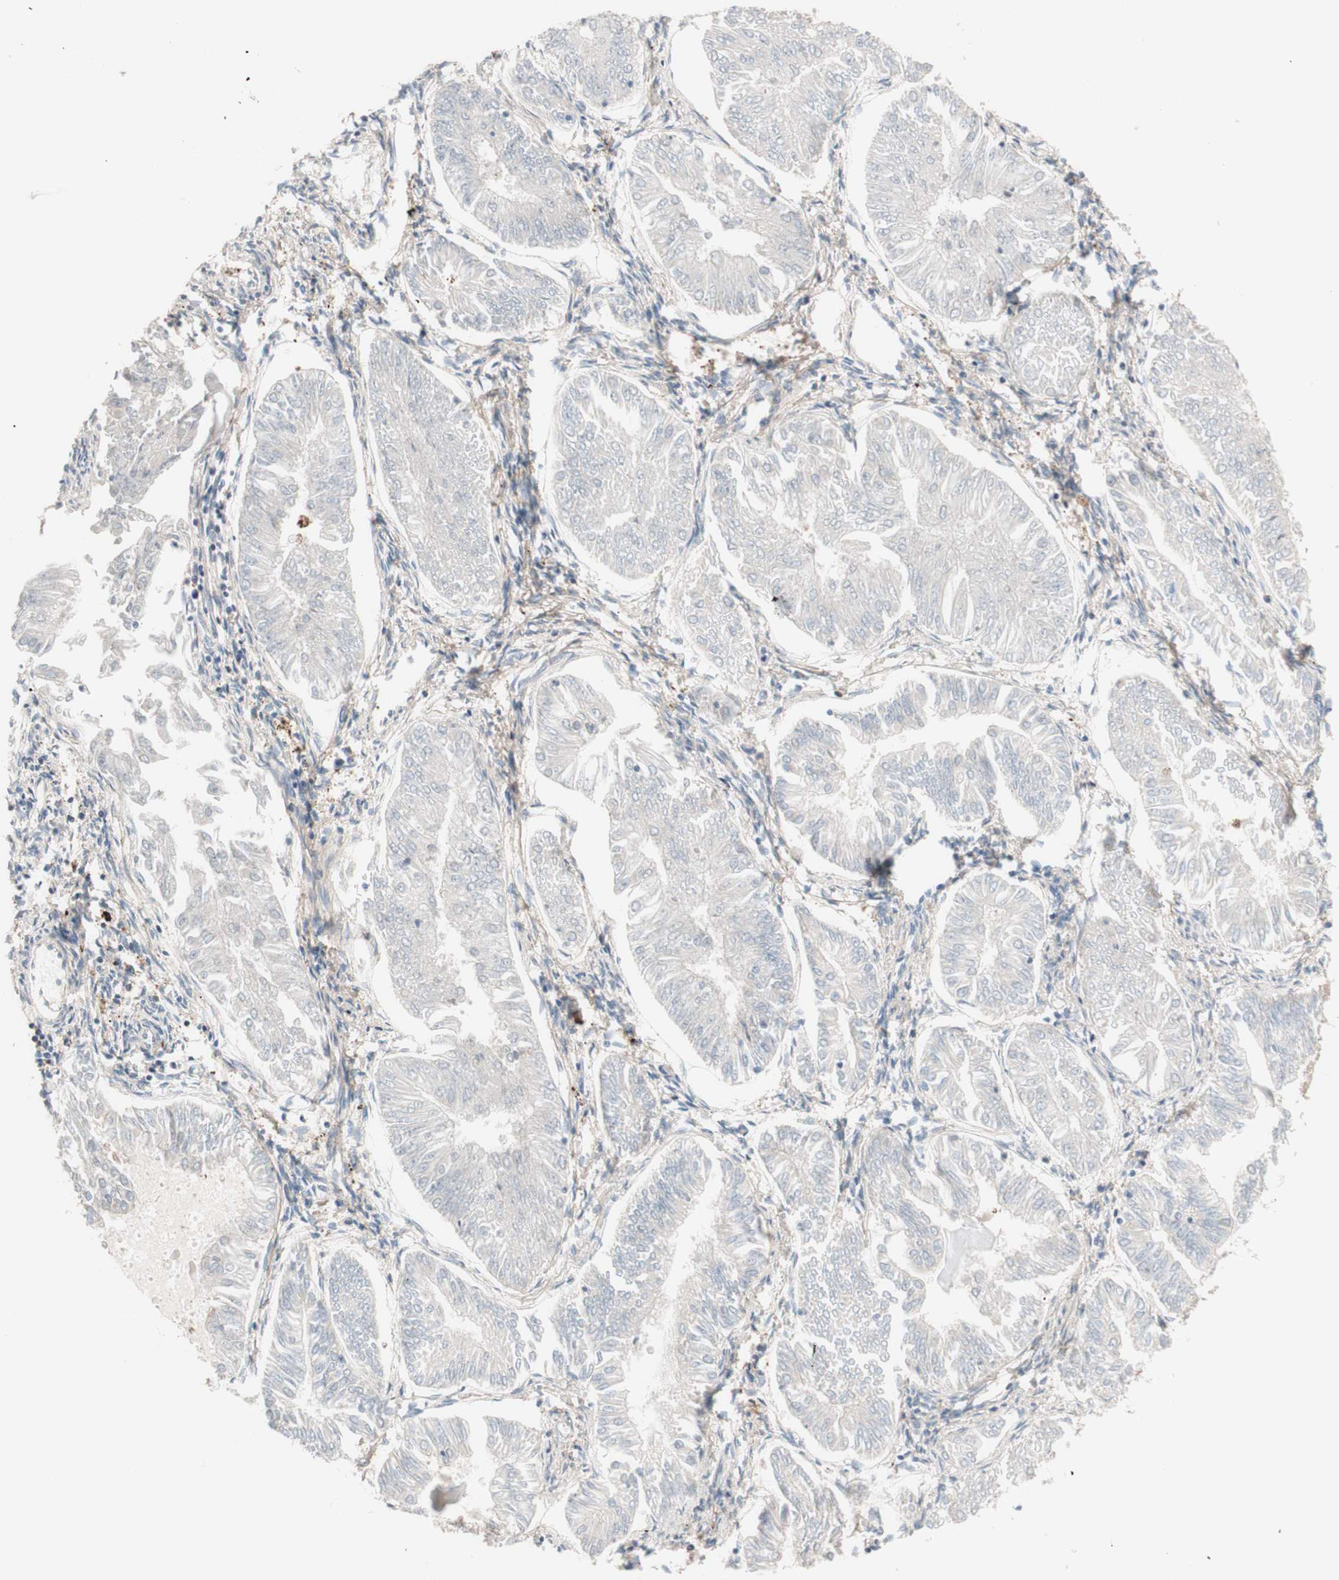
{"staining": {"intensity": "negative", "quantity": "none", "location": "none"}, "tissue": "endometrial cancer", "cell_type": "Tumor cells", "image_type": "cancer", "snomed": [{"axis": "morphology", "description": "Adenocarcinoma, NOS"}, {"axis": "topography", "description": "Endometrium"}], "caption": "The image displays no significant expression in tumor cells of endometrial cancer.", "gene": "CCN4", "patient": {"sex": "female", "age": 53}}